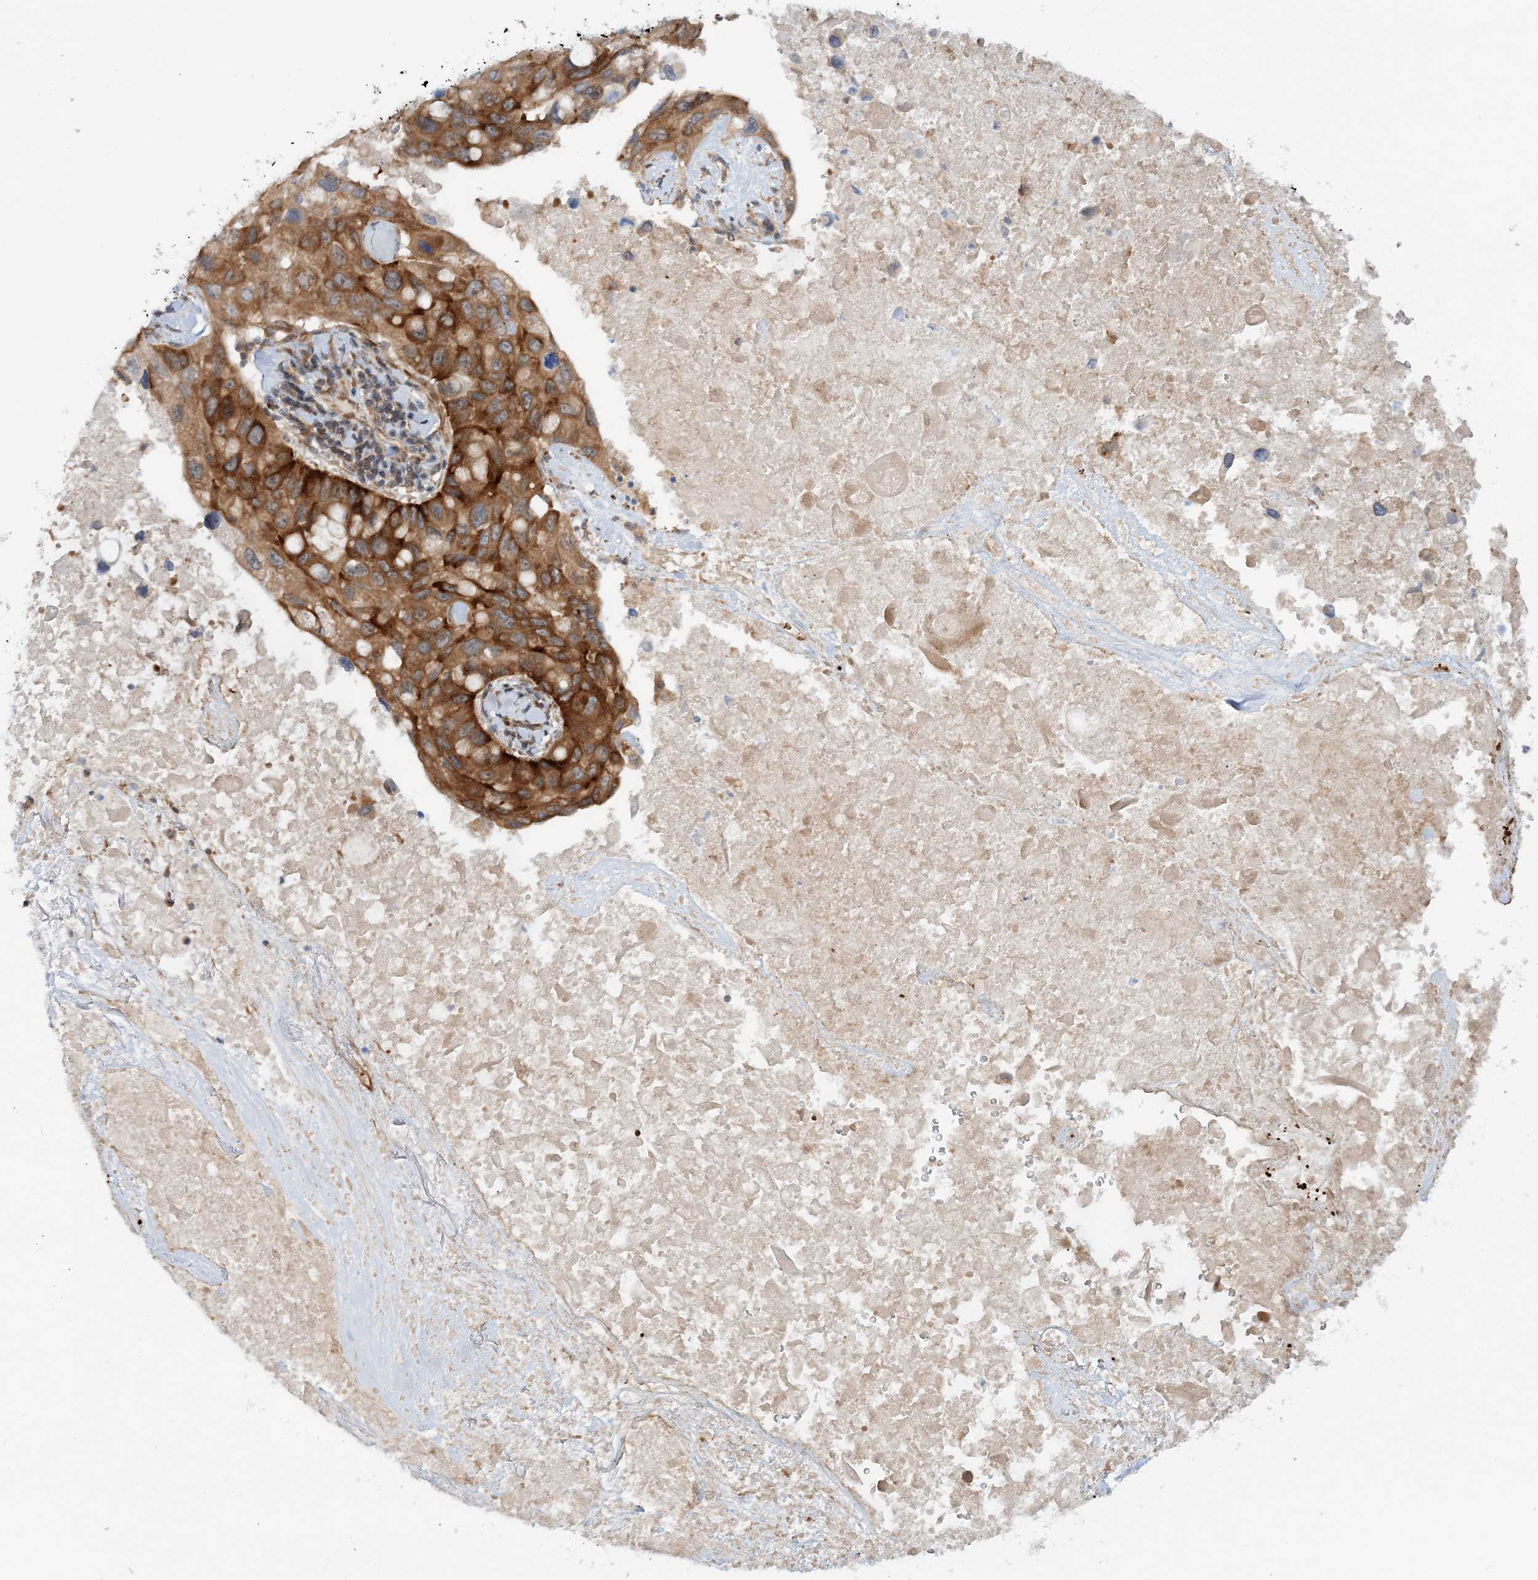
{"staining": {"intensity": "strong", "quantity": ">75%", "location": "cytoplasmic/membranous"}, "tissue": "lung cancer", "cell_type": "Tumor cells", "image_type": "cancer", "snomed": [{"axis": "morphology", "description": "Squamous cell carcinoma, NOS"}, {"axis": "topography", "description": "Lung"}], "caption": "Immunohistochemistry (IHC) (DAB (3,3'-diaminobenzidine)) staining of human lung squamous cell carcinoma shows strong cytoplasmic/membranous protein positivity in approximately >75% of tumor cells.", "gene": "GEMIN5", "patient": {"sex": "female", "age": 73}}